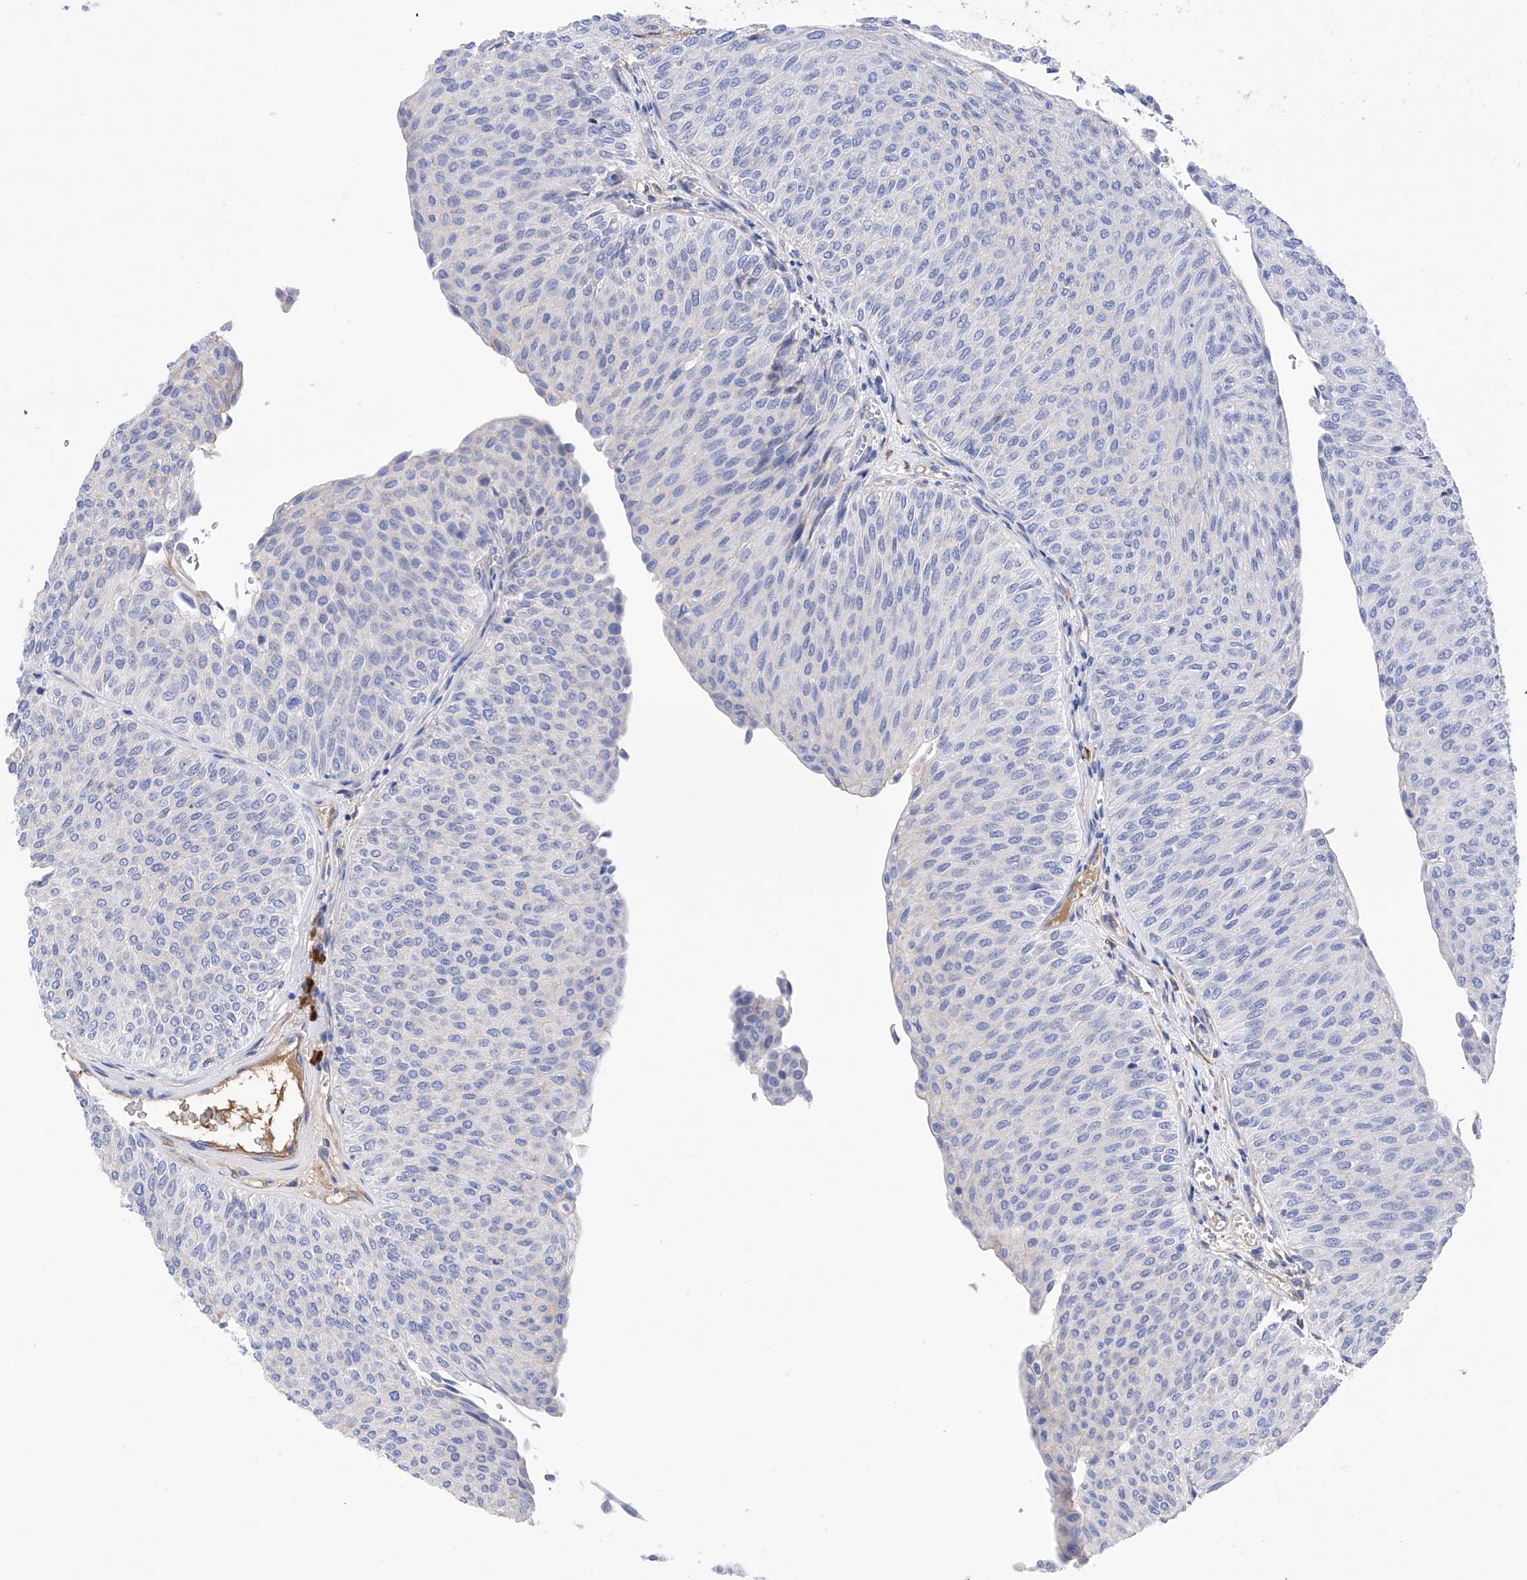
{"staining": {"intensity": "negative", "quantity": "none", "location": "none"}, "tissue": "urothelial cancer", "cell_type": "Tumor cells", "image_type": "cancer", "snomed": [{"axis": "morphology", "description": "Urothelial carcinoma, Low grade"}, {"axis": "topography", "description": "Urinary bladder"}], "caption": "Tumor cells are negative for protein expression in human low-grade urothelial carcinoma. (DAB (3,3'-diaminobenzidine) immunohistochemistry with hematoxylin counter stain).", "gene": "PDIA5", "patient": {"sex": "male", "age": 78}}